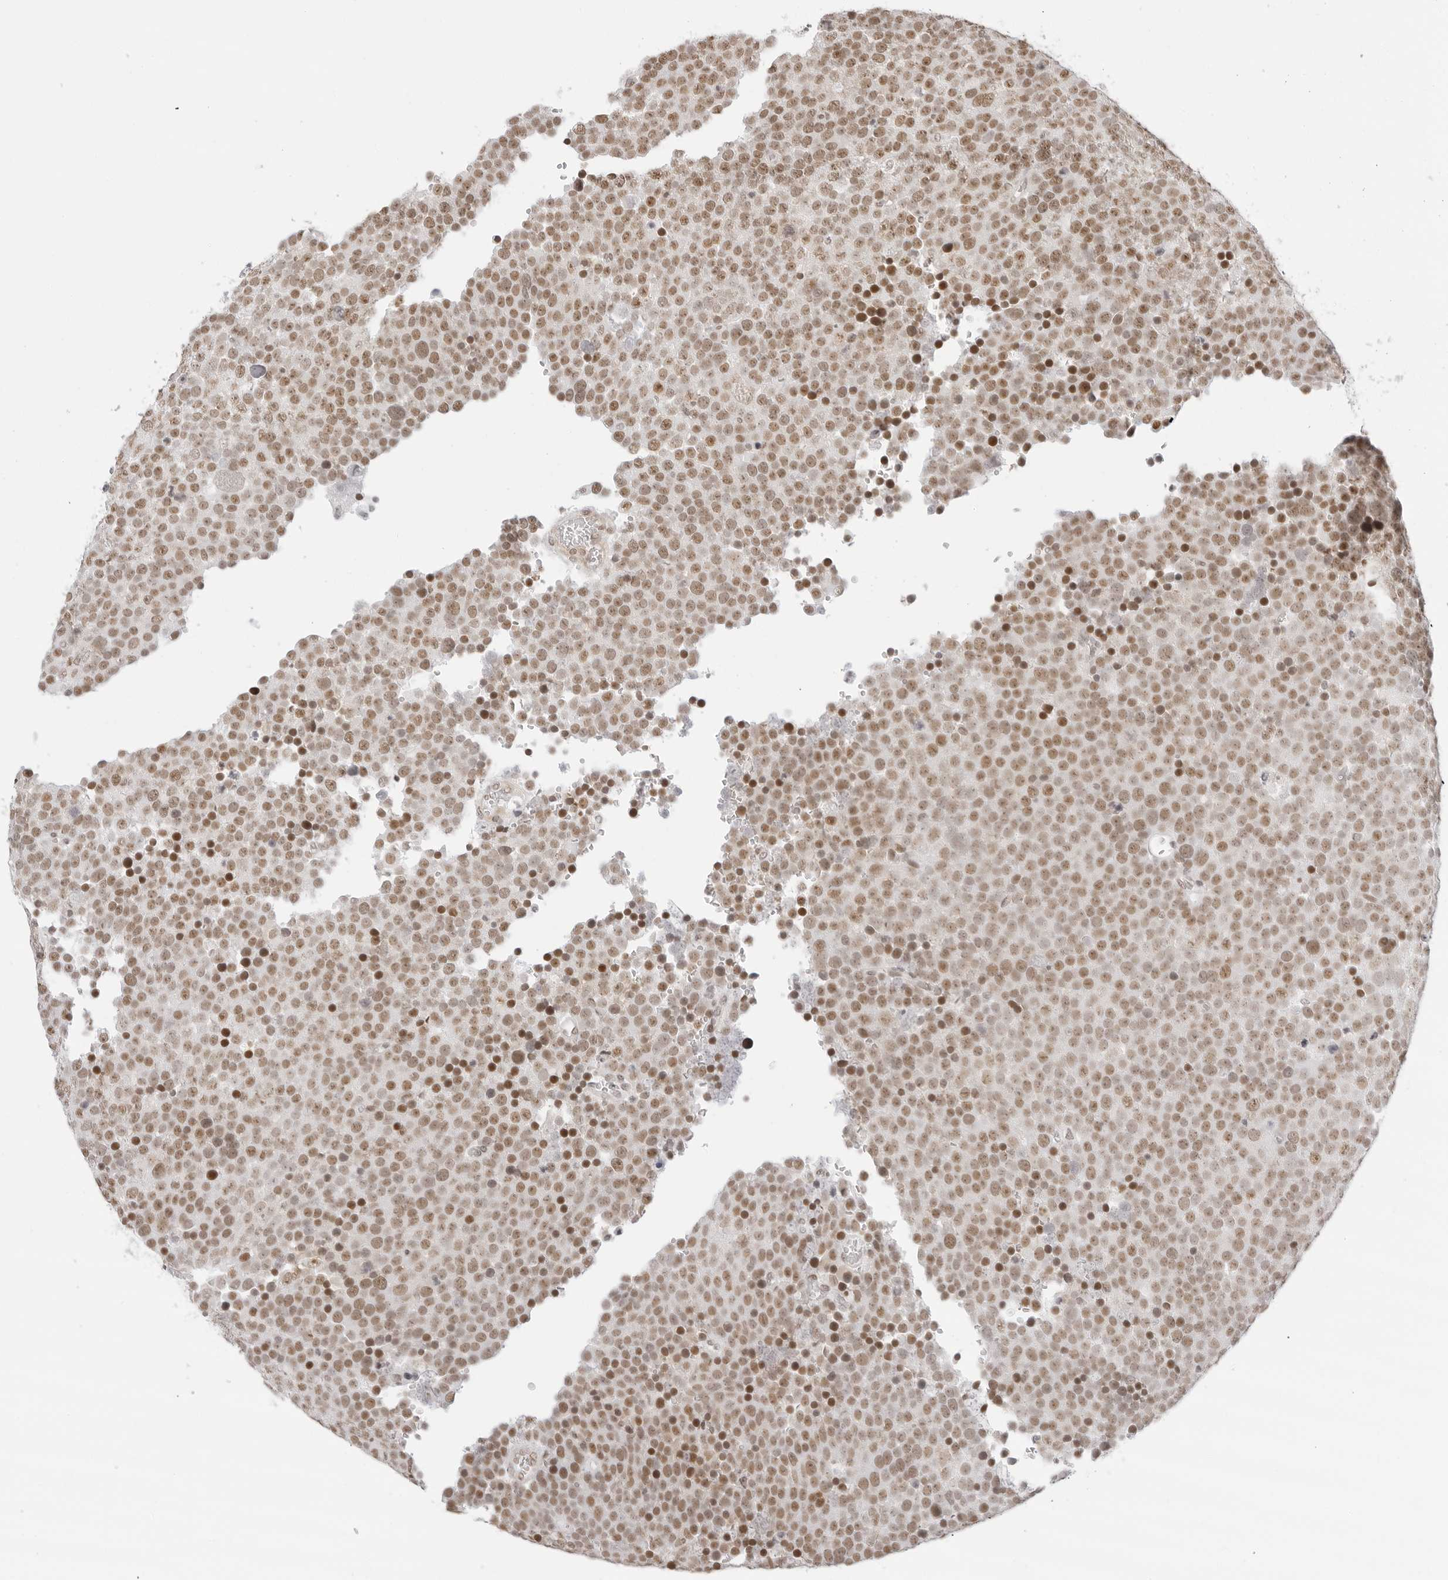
{"staining": {"intensity": "moderate", "quantity": ">75%", "location": "nuclear"}, "tissue": "testis cancer", "cell_type": "Tumor cells", "image_type": "cancer", "snomed": [{"axis": "morphology", "description": "Seminoma, NOS"}, {"axis": "topography", "description": "Testis"}], "caption": "The immunohistochemical stain shows moderate nuclear staining in tumor cells of testis seminoma tissue. Nuclei are stained in blue.", "gene": "TCIM", "patient": {"sex": "male", "age": 71}}